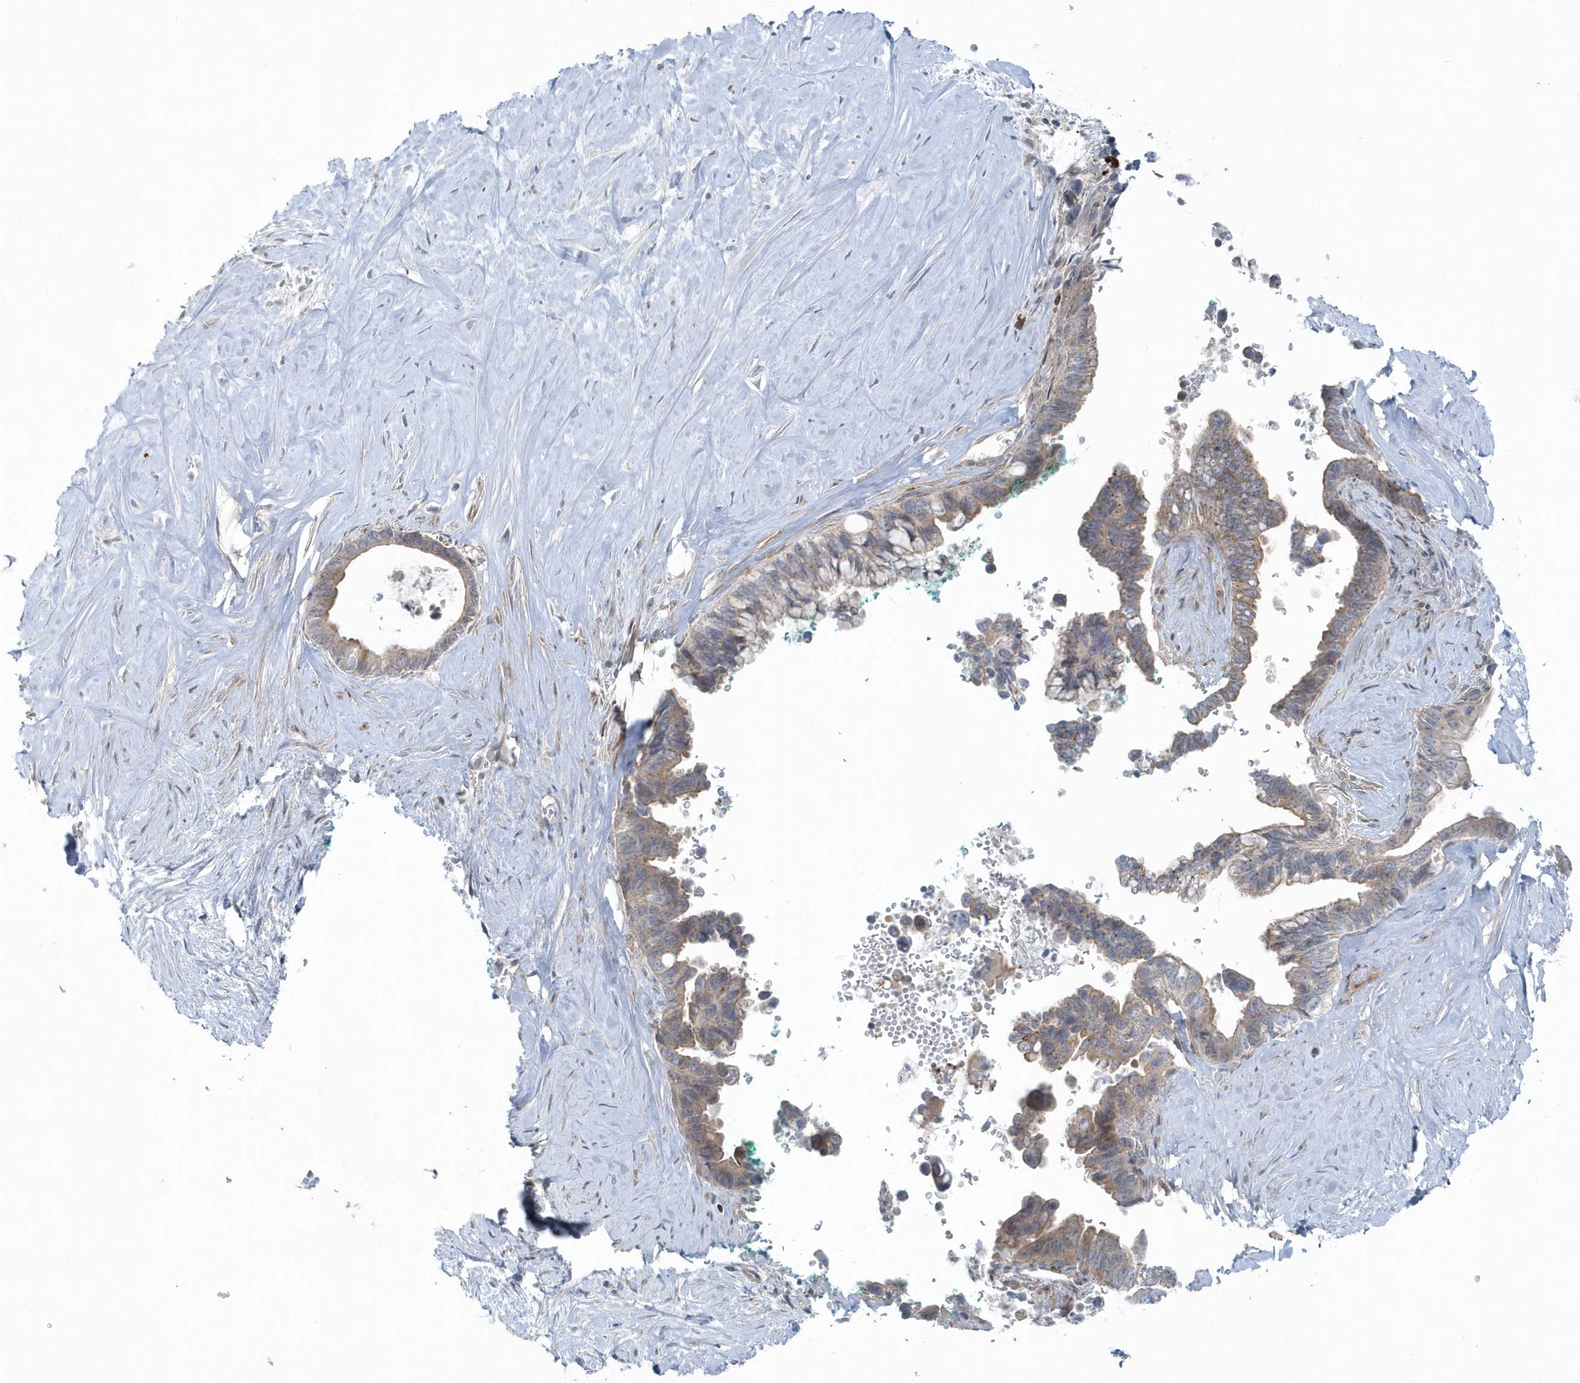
{"staining": {"intensity": "weak", "quantity": "25%-75%", "location": "cytoplasmic/membranous"}, "tissue": "pancreatic cancer", "cell_type": "Tumor cells", "image_type": "cancer", "snomed": [{"axis": "morphology", "description": "Adenocarcinoma, NOS"}, {"axis": "topography", "description": "Pancreas"}], "caption": "Protein expression analysis of human pancreatic cancer reveals weak cytoplasmic/membranous expression in about 25%-75% of tumor cells.", "gene": "MCC", "patient": {"sex": "female", "age": 72}}